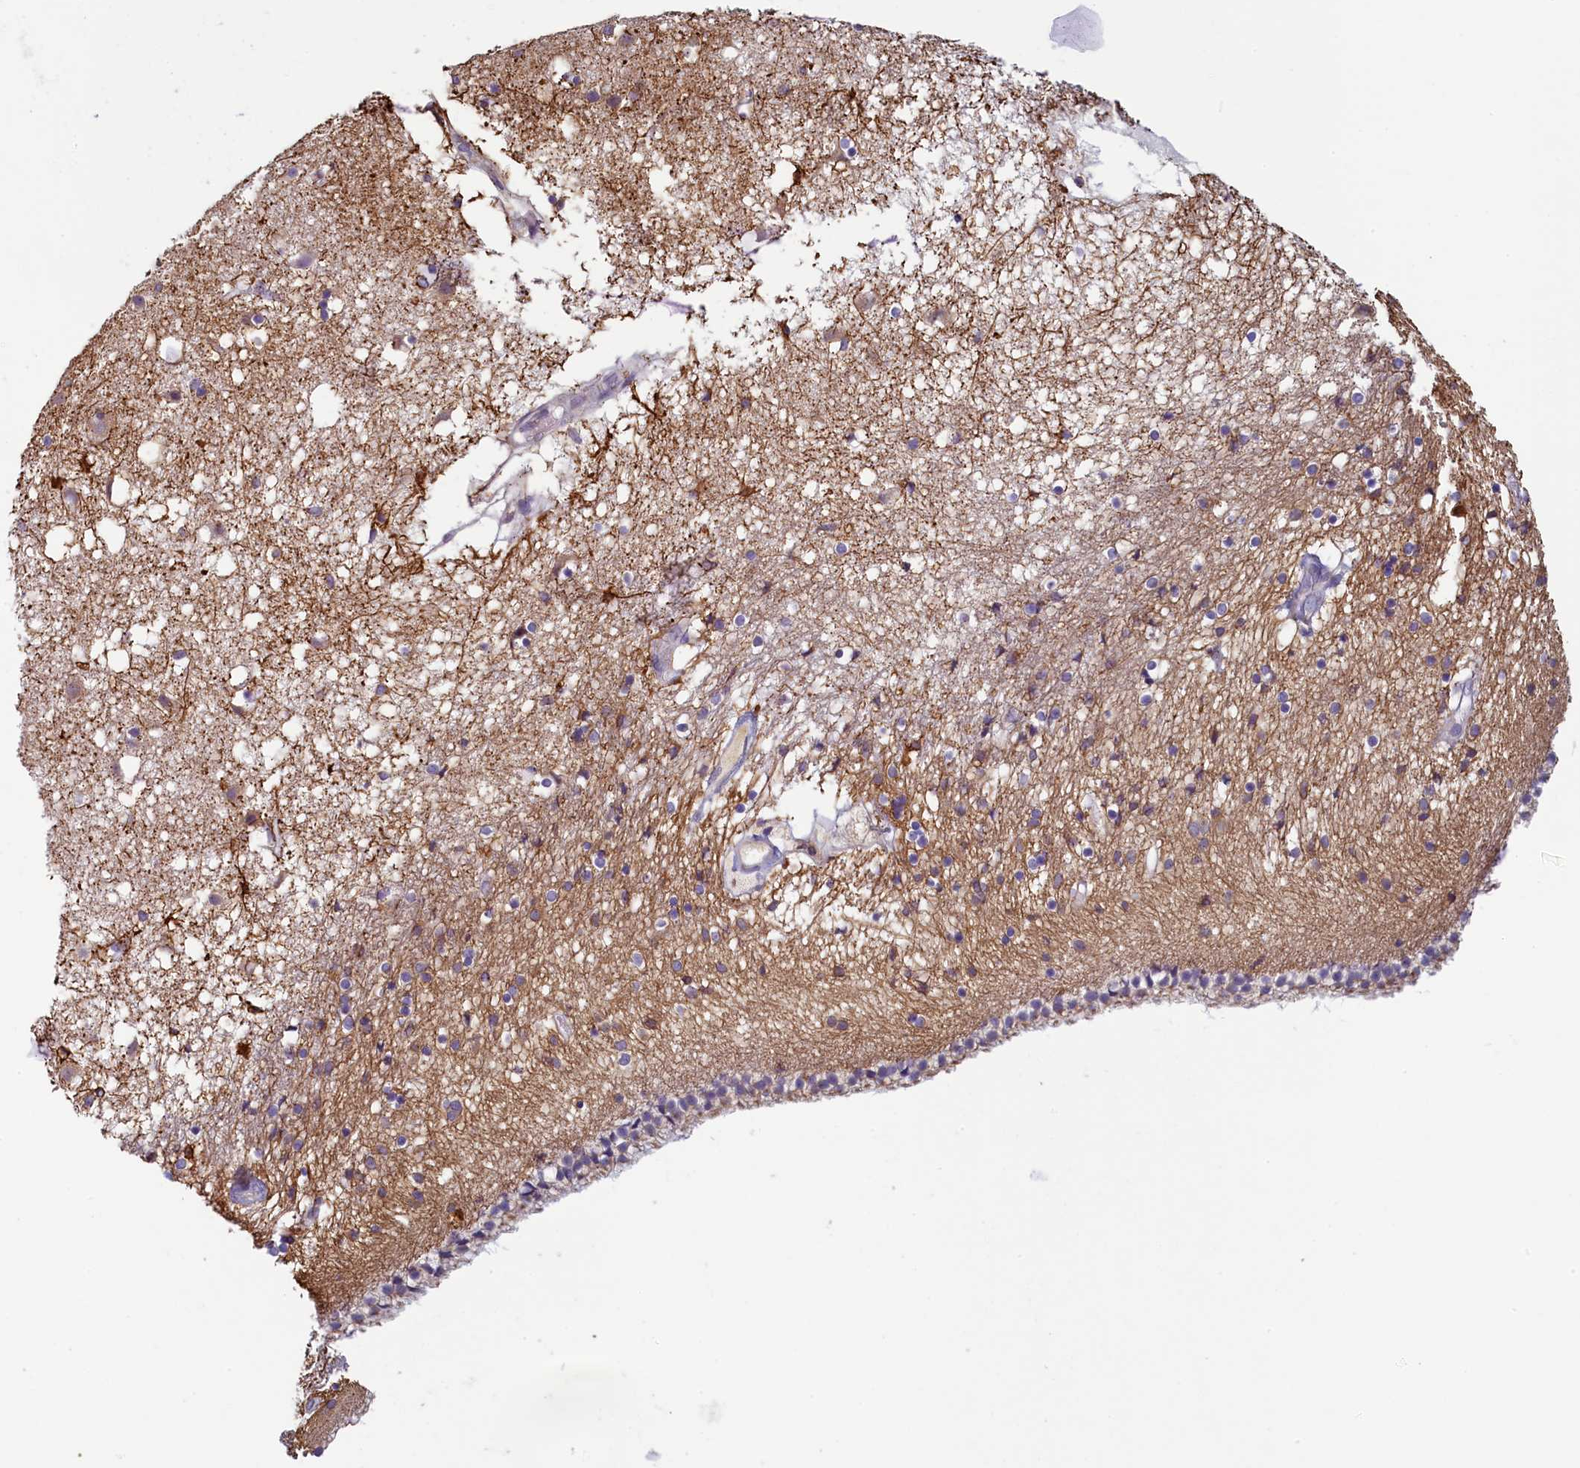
{"staining": {"intensity": "weak", "quantity": "<25%", "location": "cytoplasmic/membranous"}, "tissue": "caudate", "cell_type": "Glial cells", "image_type": "normal", "snomed": [{"axis": "morphology", "description": "Normal tissue, NOS"}, {"axis": "topography", "description": "Lateral ventricle wall"}], "caption": "The photomicrograph reveals no staining of glial cells in benign caudate. (DAB immunohistochemistry visualized using brightfield microscopy, high magnification).", "gene": "TRAF3IP3", "patient": {"sex": "male", "age": 70}}